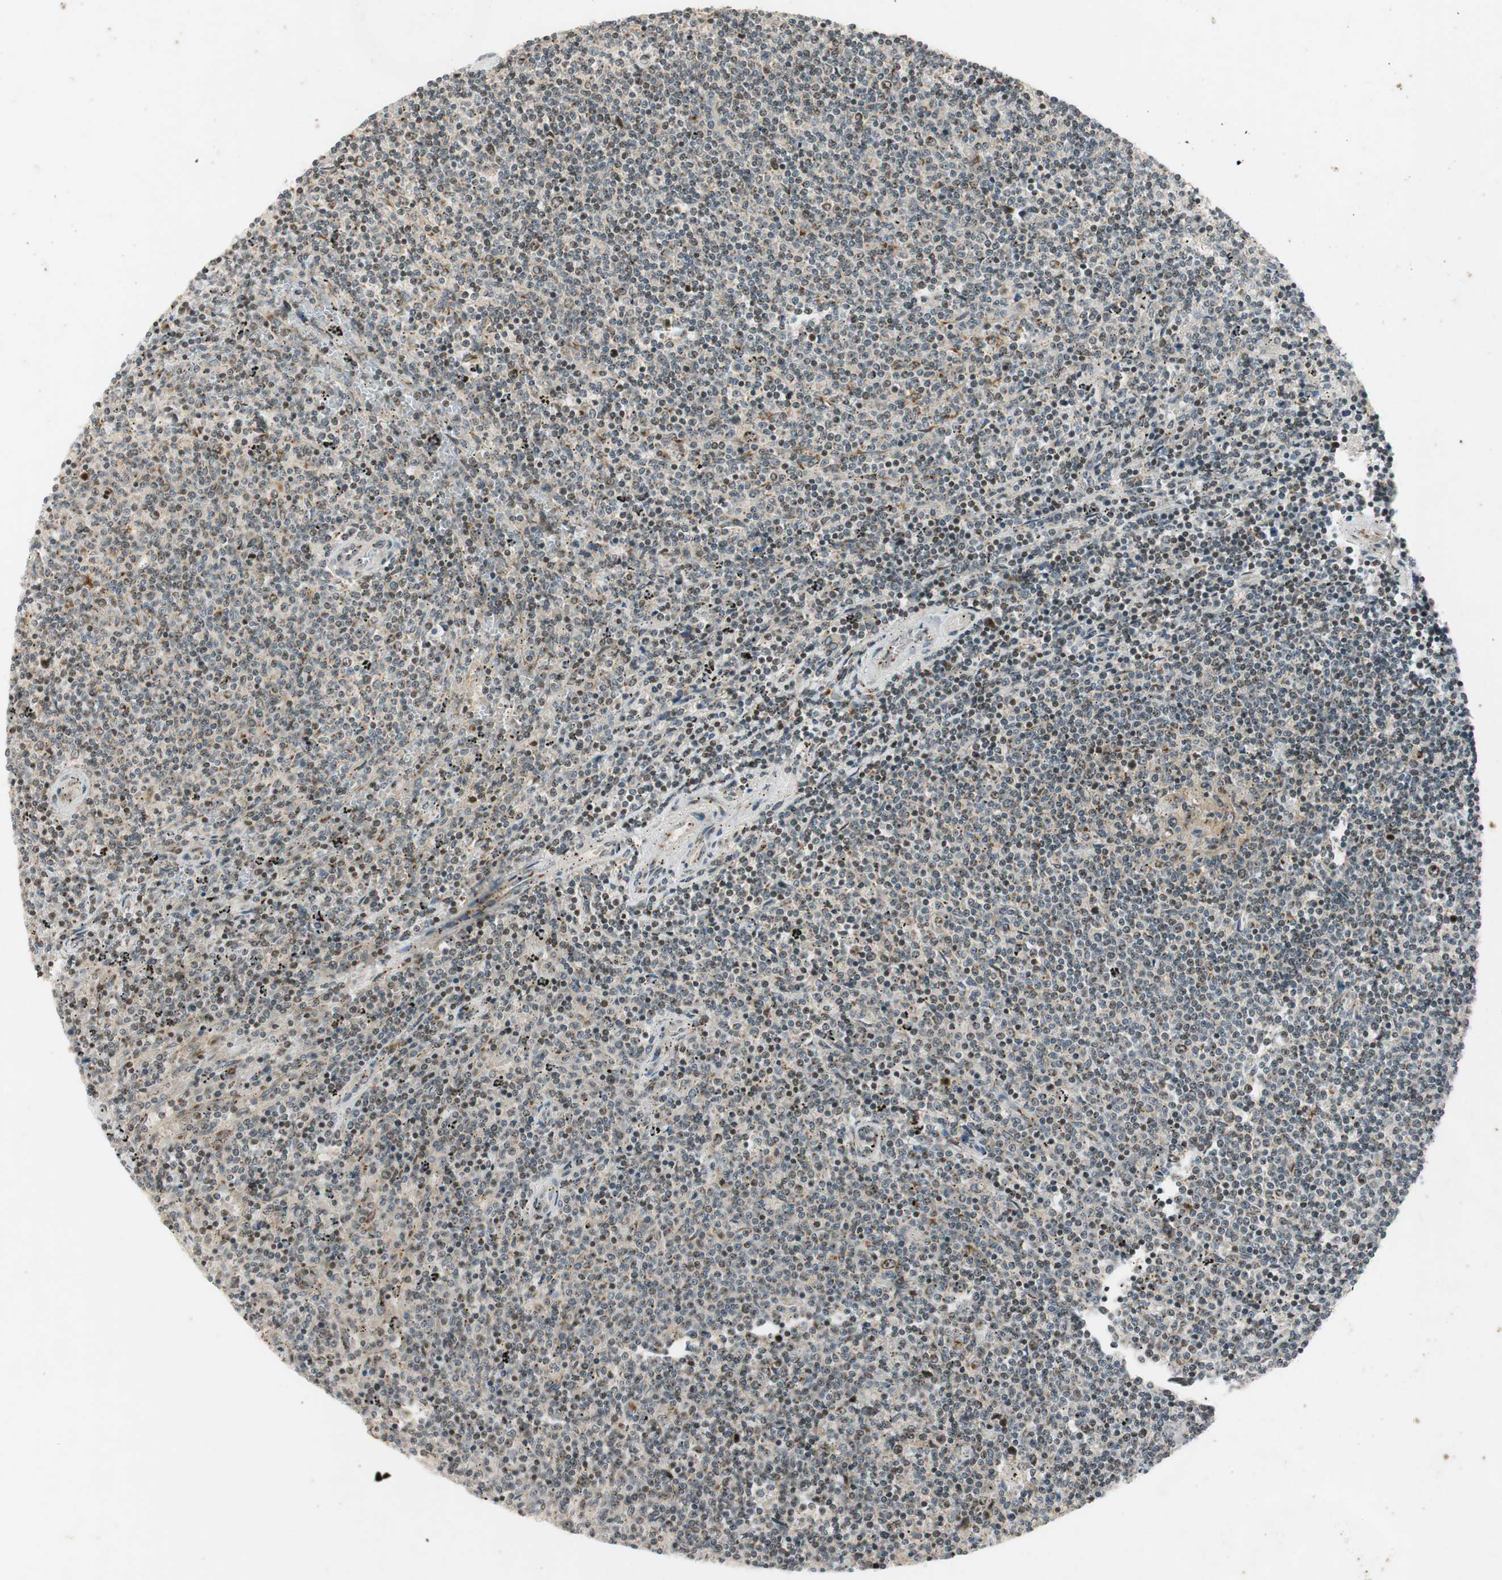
{"staining": {"intensity": "weak", "quantity": "<25%", "location": "cytoplasmic/membranous"}, "tissue": "lymphoma", "cell_type": "Tumor cells", "image_type": "cancer", "snomed": [{"axis": "morphology", "description": "Malignant lymphoma, non-Hodgkin's type, Low grade"}, {"axis": "topography", "description": "Spleen"}], "caption": "The IHC histopathology image has no significant positivity in tumor cells of low-grade malignant lymphoma, non-Hodgkin's type tissue.", "gene": "NEO1", "patient": {"sex": "female", "age": 50}}